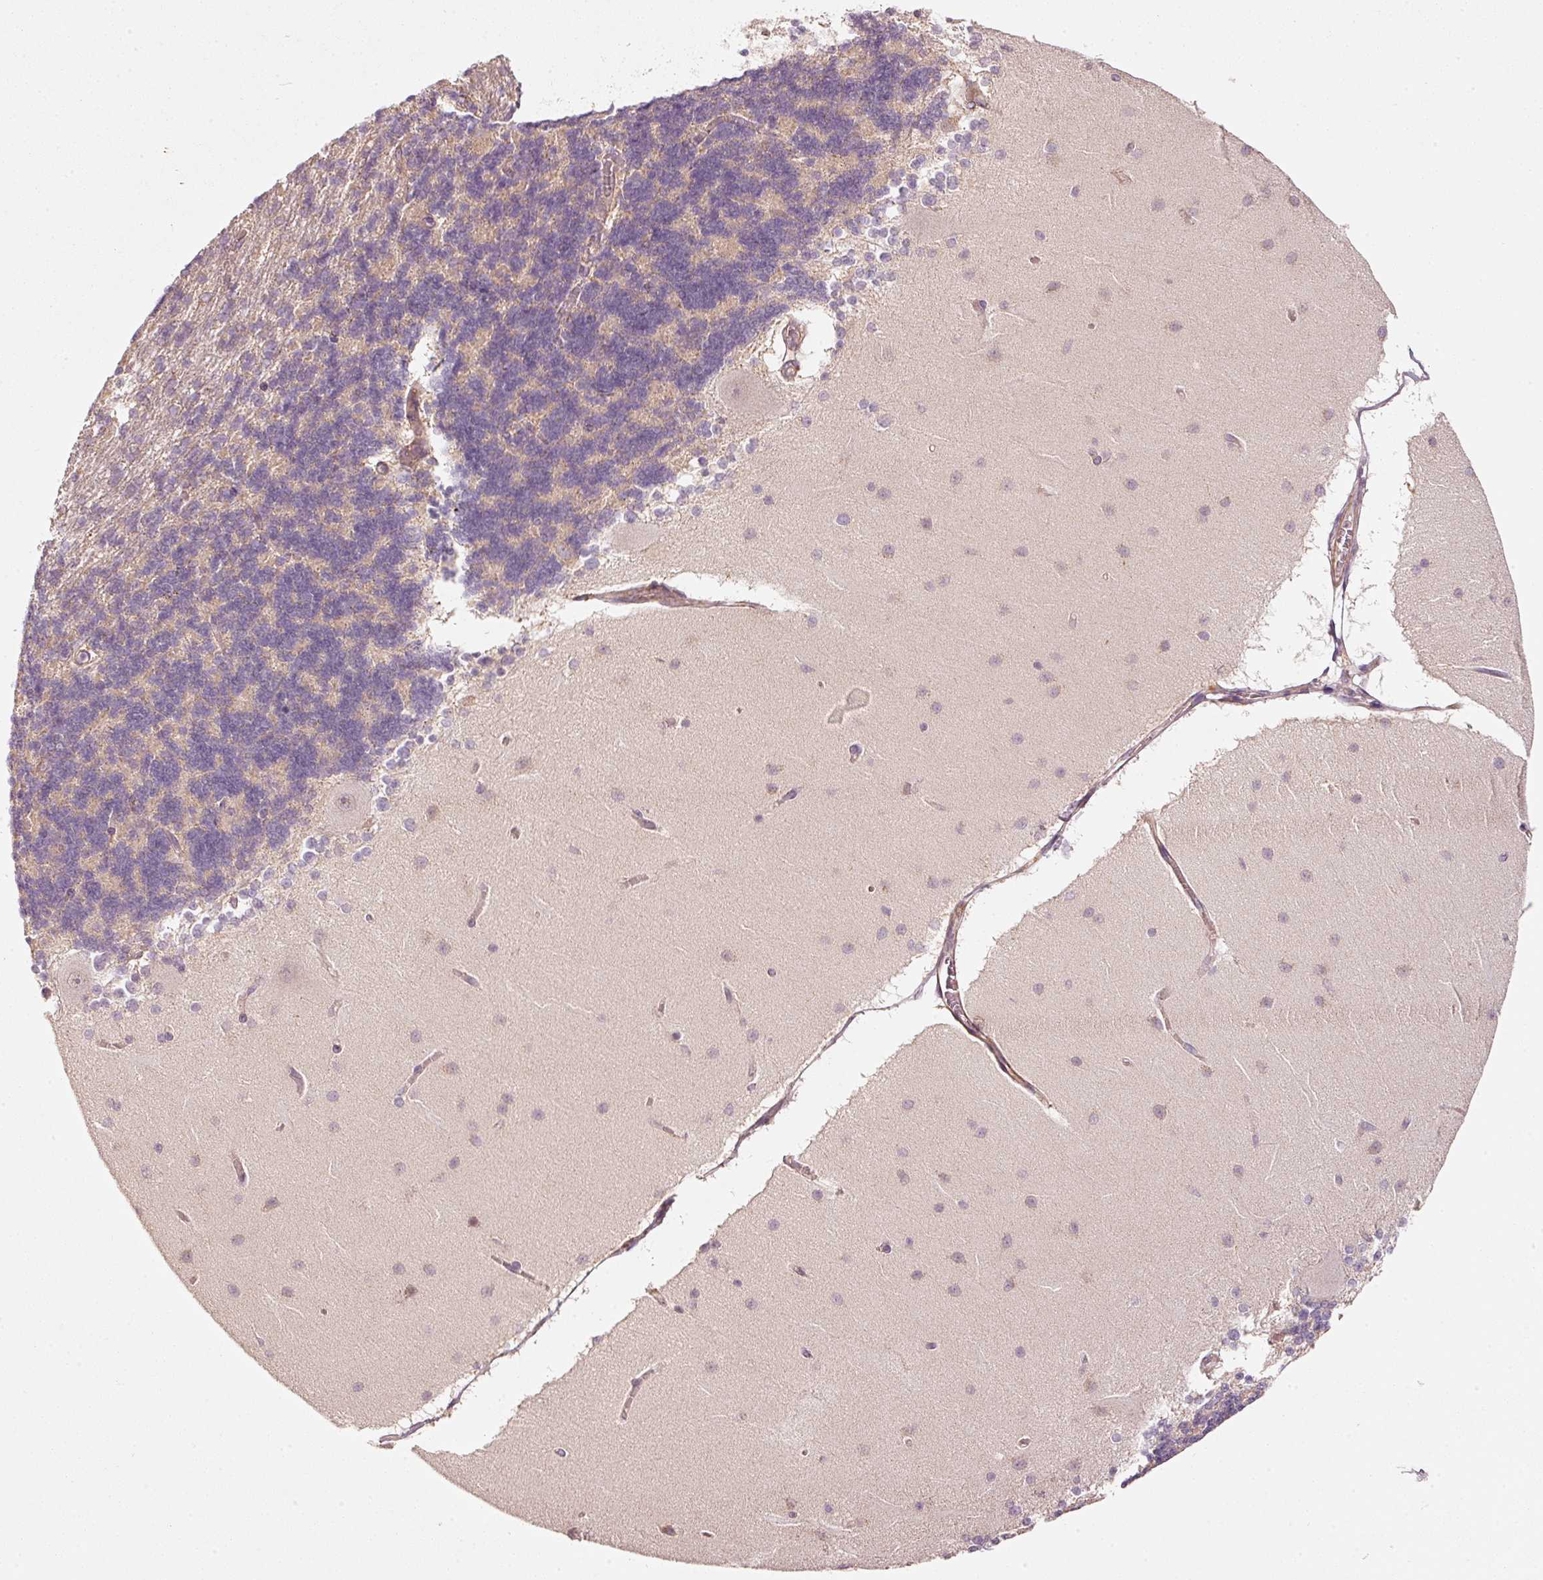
{"staining": {"intensity": "negative", "quantity": "none", "location": "none"}, "tissue": "cerebellum", "cell_type": "Cells in granular layer", "image_type": "normal", "snomed": [{"axis": "morphology", "description": "Normal tissue, NOS"}, {"axis": "topography", "description": "Cerebellum"}], "caption": "High power microscopy image of an IHC image of benign cerebellum, revealing no significant expression in cells in granular layer.", "gene": "ARHGAP22", "patient": {"sex": "female", "age": 54}}